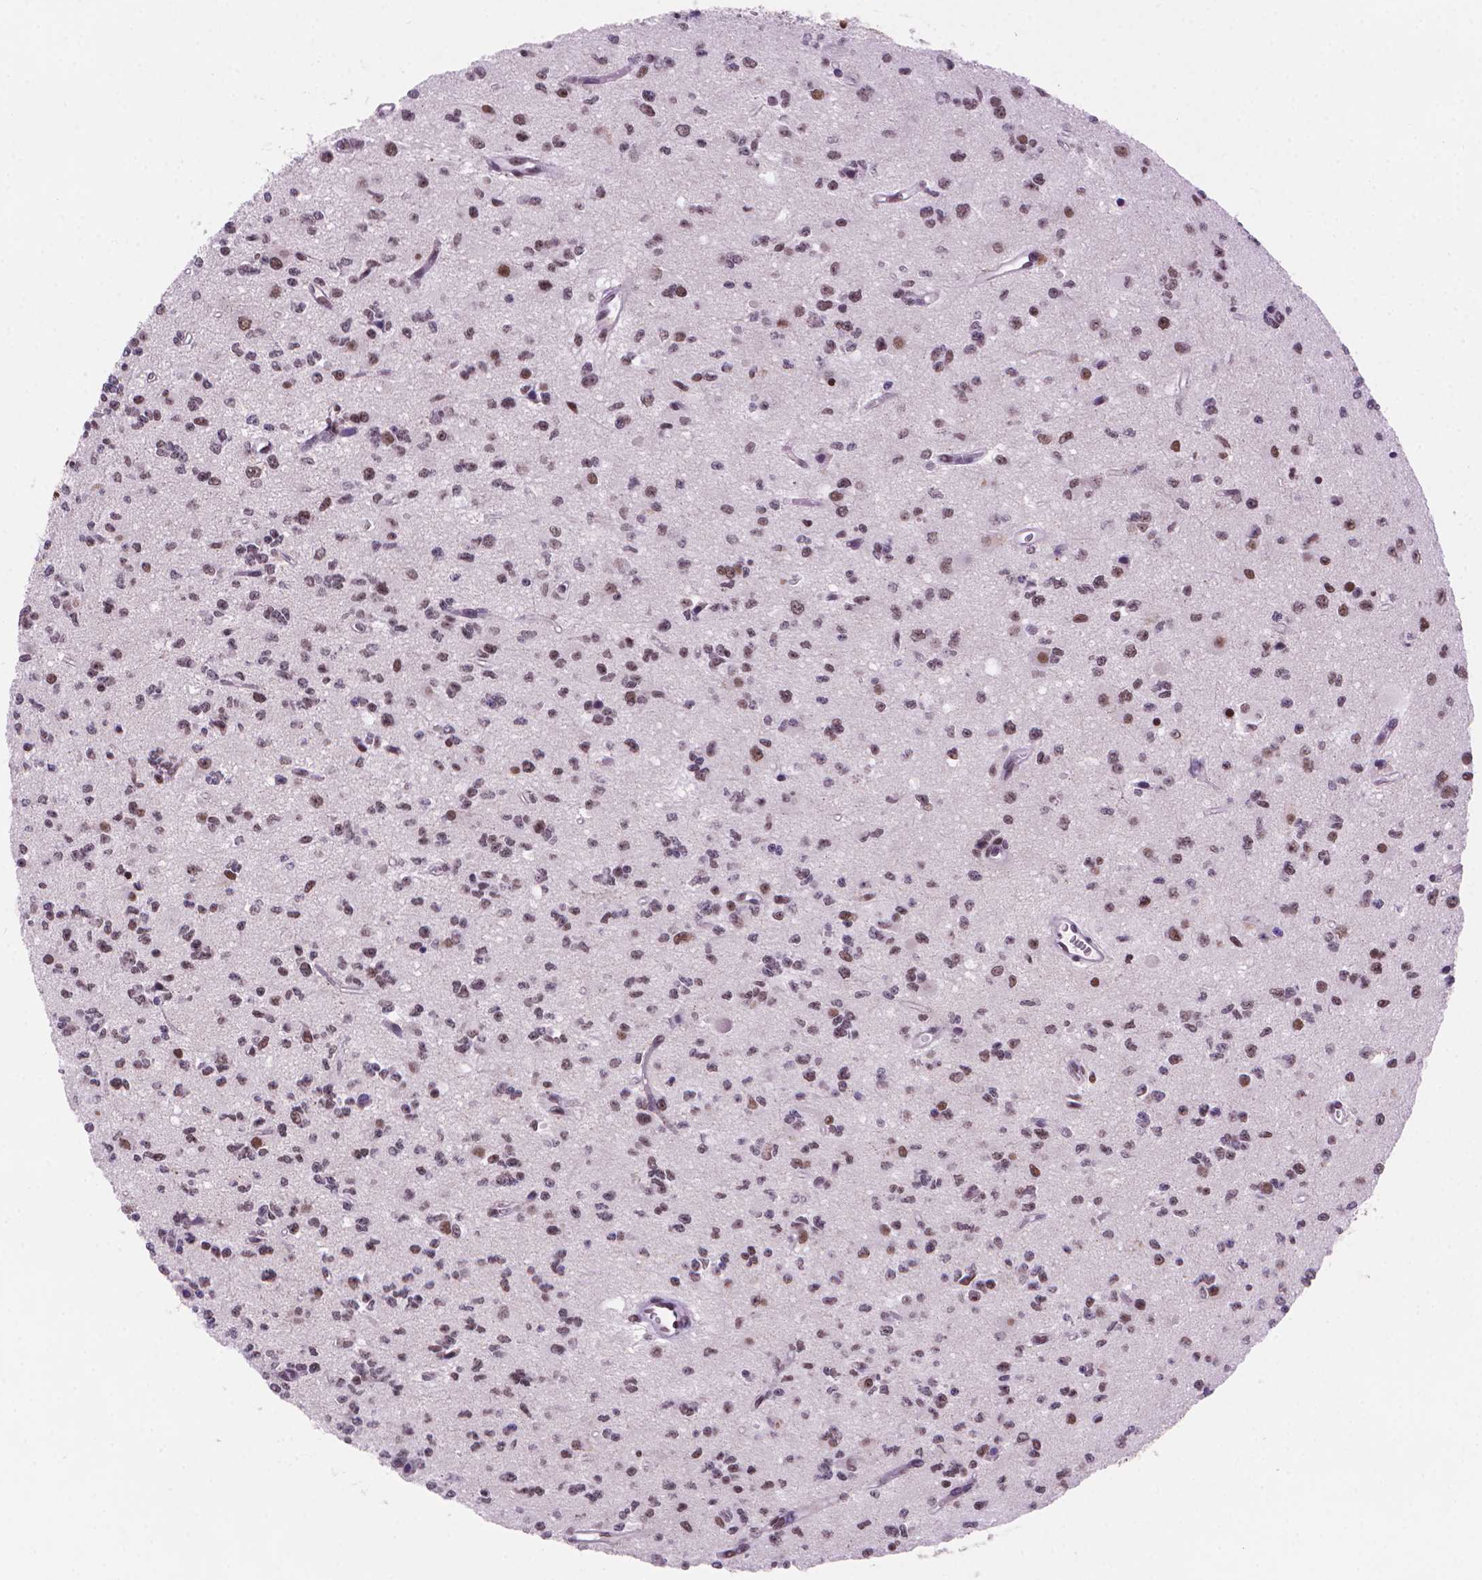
{"staining": {"intensity": "moderate", "quantity": "25%-75%", "location": "nuclear"}, "tissue": "glioma", "cell_type": "Tumor cells", "image_type": "cancer", "snomed": [{"axis": "morphology", "description": "Glioma, malignant, Low grade"}, {"axis": "topography", "description": "Brain"}], "caption": "A high-resolution micrograph shows immunohistochemistry staining of malignant glioma (low-grade), which reveals moderate nuclear staining in approximately 25%-75% of tumor cells.", "gene": "RPA4", "patient": {"sex": "female", "age": 45}}